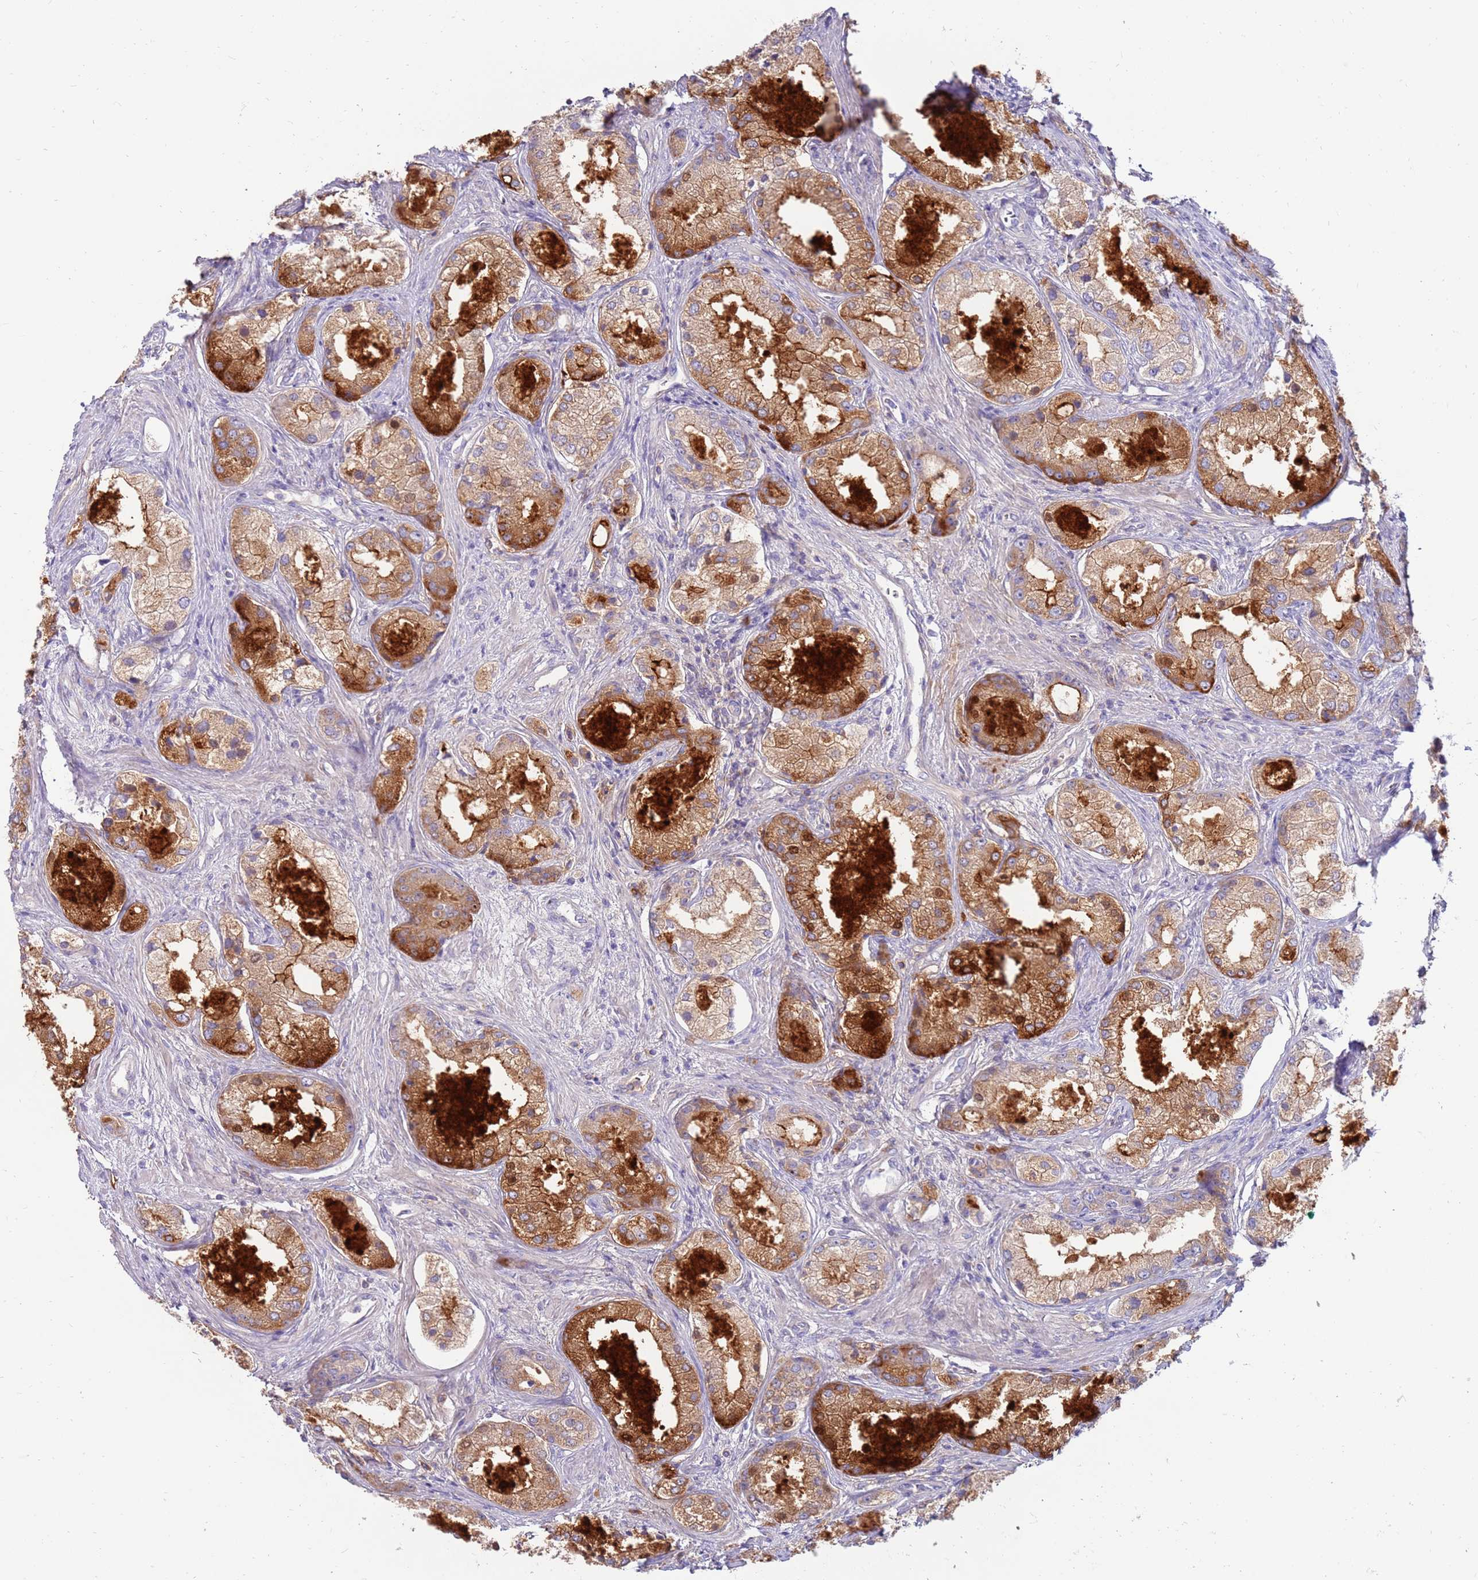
{"staining": {"intensity": "moderate", "quantity": ">75%", "location": "cytoplasmic/membranous"}, "tissue": "prostate cancer", "cell_type": "Tumor cells", "image_type": "cancer", "snomed": [{"axis": "morphology", "description": "Adenocarcinoma, Low grade"}, {"axis": "topography", "description": "Prostate"}], "caption": "An image of prostate cancer (adenocarcinoma (low-grade)) stained for a protein exhibits moderate cytoplasmic/membranous brown staining in tumor cells. (brown staining indicates protein expression, while blue staining denotes nuclei).", "gene": "SLC44A4", "patient": {"sex": "male", "age": 68}}